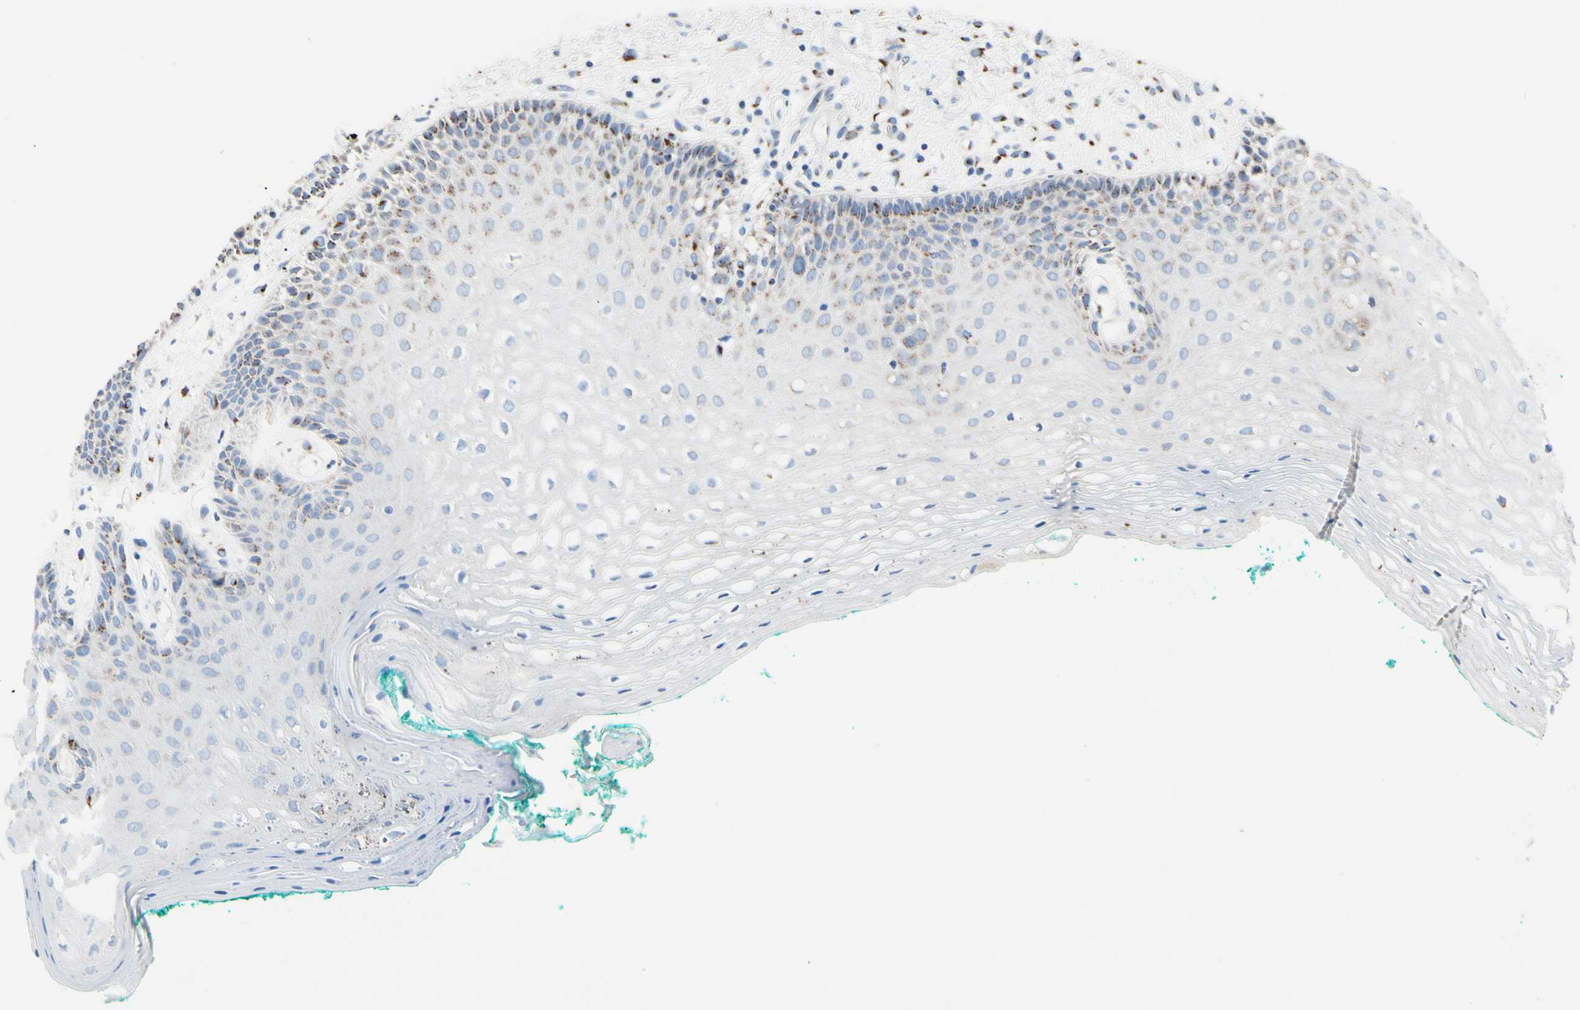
{"staining": {"intensity": "moderate", "quantity": "25%-75%", "location": "cytoplasmic/membranous"}, "tissue": "oral mucosa", "cell_type": "Squamous epithelial cells", "image_type": "normal", "snomed": [{"axis": "morphology", "description": "Normal tissue, NOS"}, {"axis": "topography", "description": "Skeletal muscle"}, {"axis": "topography", "description": "Oral tissue"}, {"axis": "topography", "description": "Peripheral nerve tissue"}], "caption": "High-power microscopy captured an immunohistochemistry image of unremarkable oral mucosa, revealing moderate cytoplasmic/membranous staining in approximately 25%-75% of squamous epithelial cells. The staining was performed using DAB (3,3'-diaminobenzidine) to visualize the protein expression in brown, while the nuclei were stained in blue with hematoxylin (Magnification: 20x).", "gene": "GALNT2", "patient": {"sex": "female", "age": 84}}